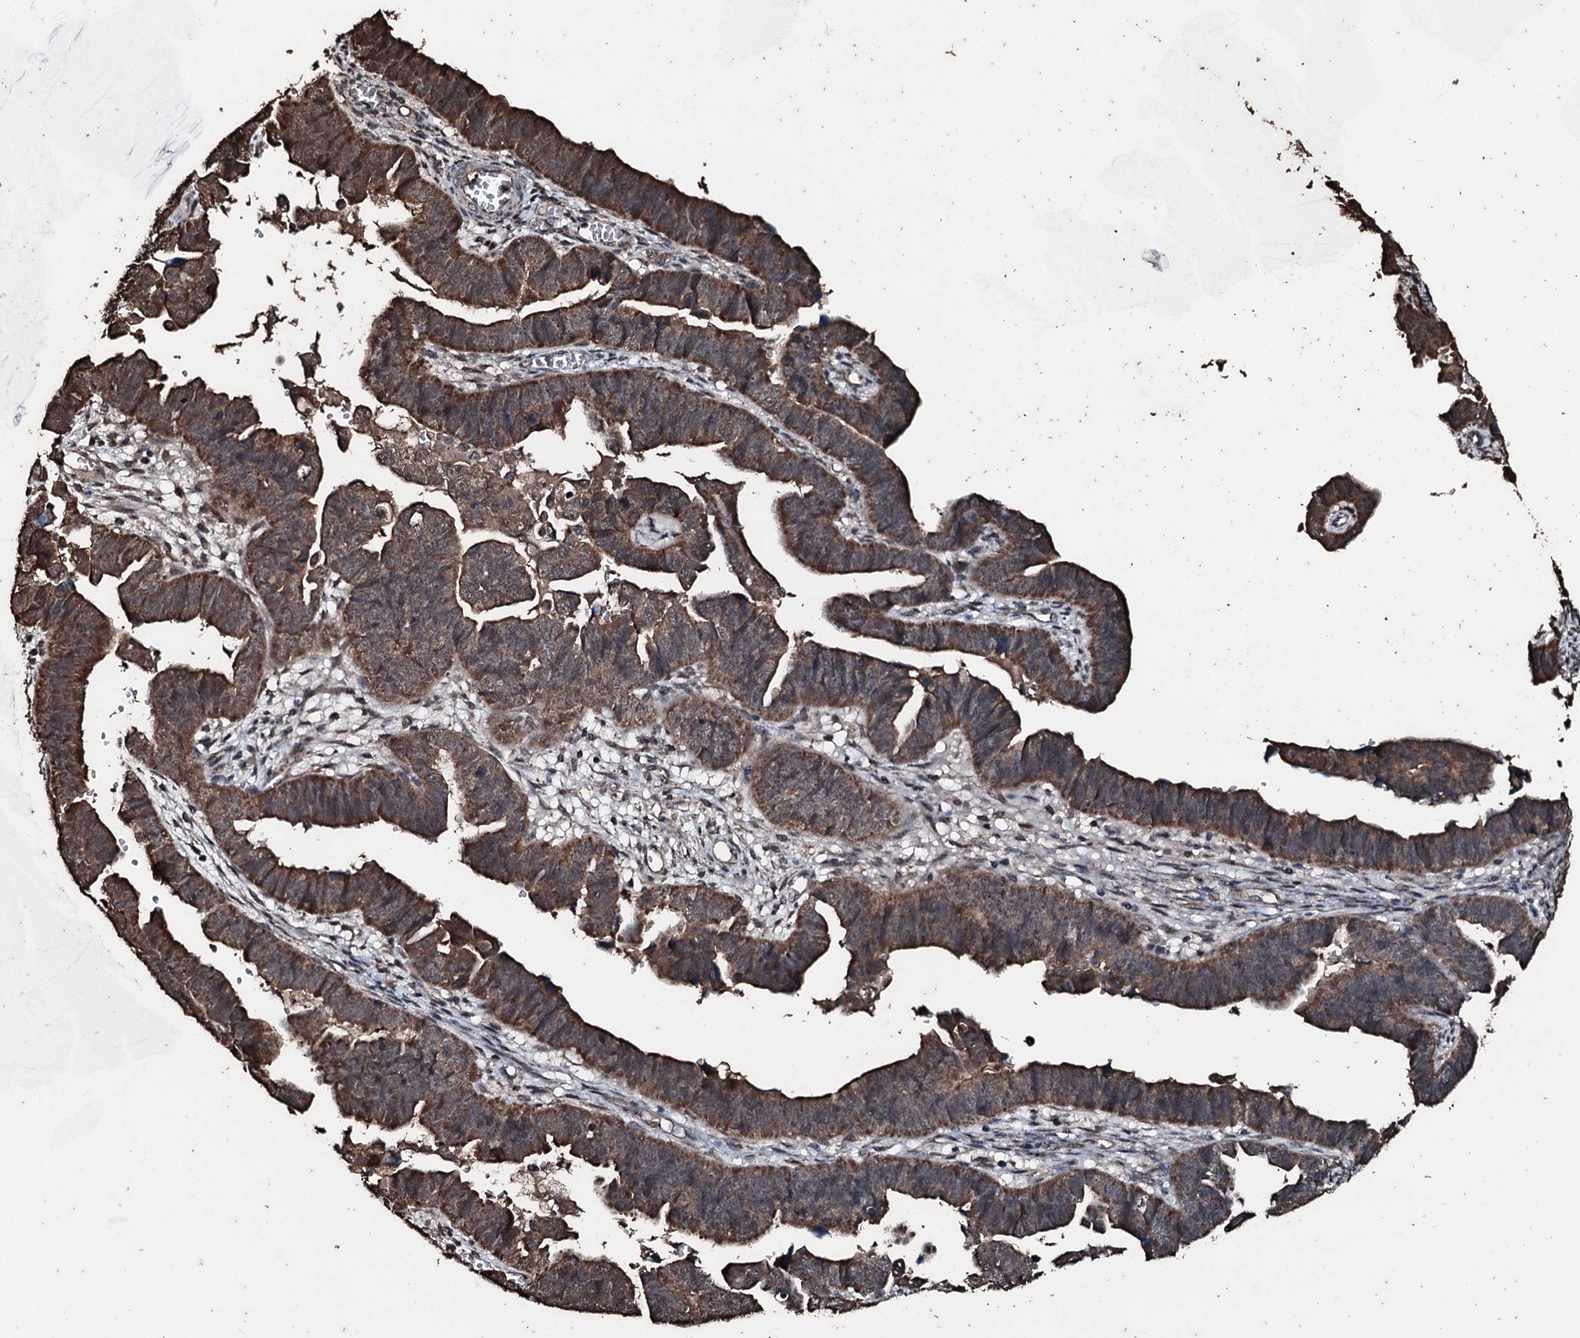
{"staining": {"intensity": "moderate", "quantity": ">75%", "location": "cytoplasmic/membranous"}, "tissue": "endometrial cancer", "cell_type": "Tumor cells", "image_type": "cancer", "snomed": [{"axis": "morphology", "description": "Adenocarcinoma, NOS"}, {"axis": "topography", "description": "Endometrium"}], "caption": "Immunohistochemical staining of endometrial cancer (adenocarcinoma) exhibits moderate cytoplasmic/membranous protein staining in approximately >75% of tumor cells. Immunohistochemistry (ihc) stains the protein in brown and the nuclei are stained blue.", "gene": "FAAP24", "patient": {"sex": "female", "age": 75}}